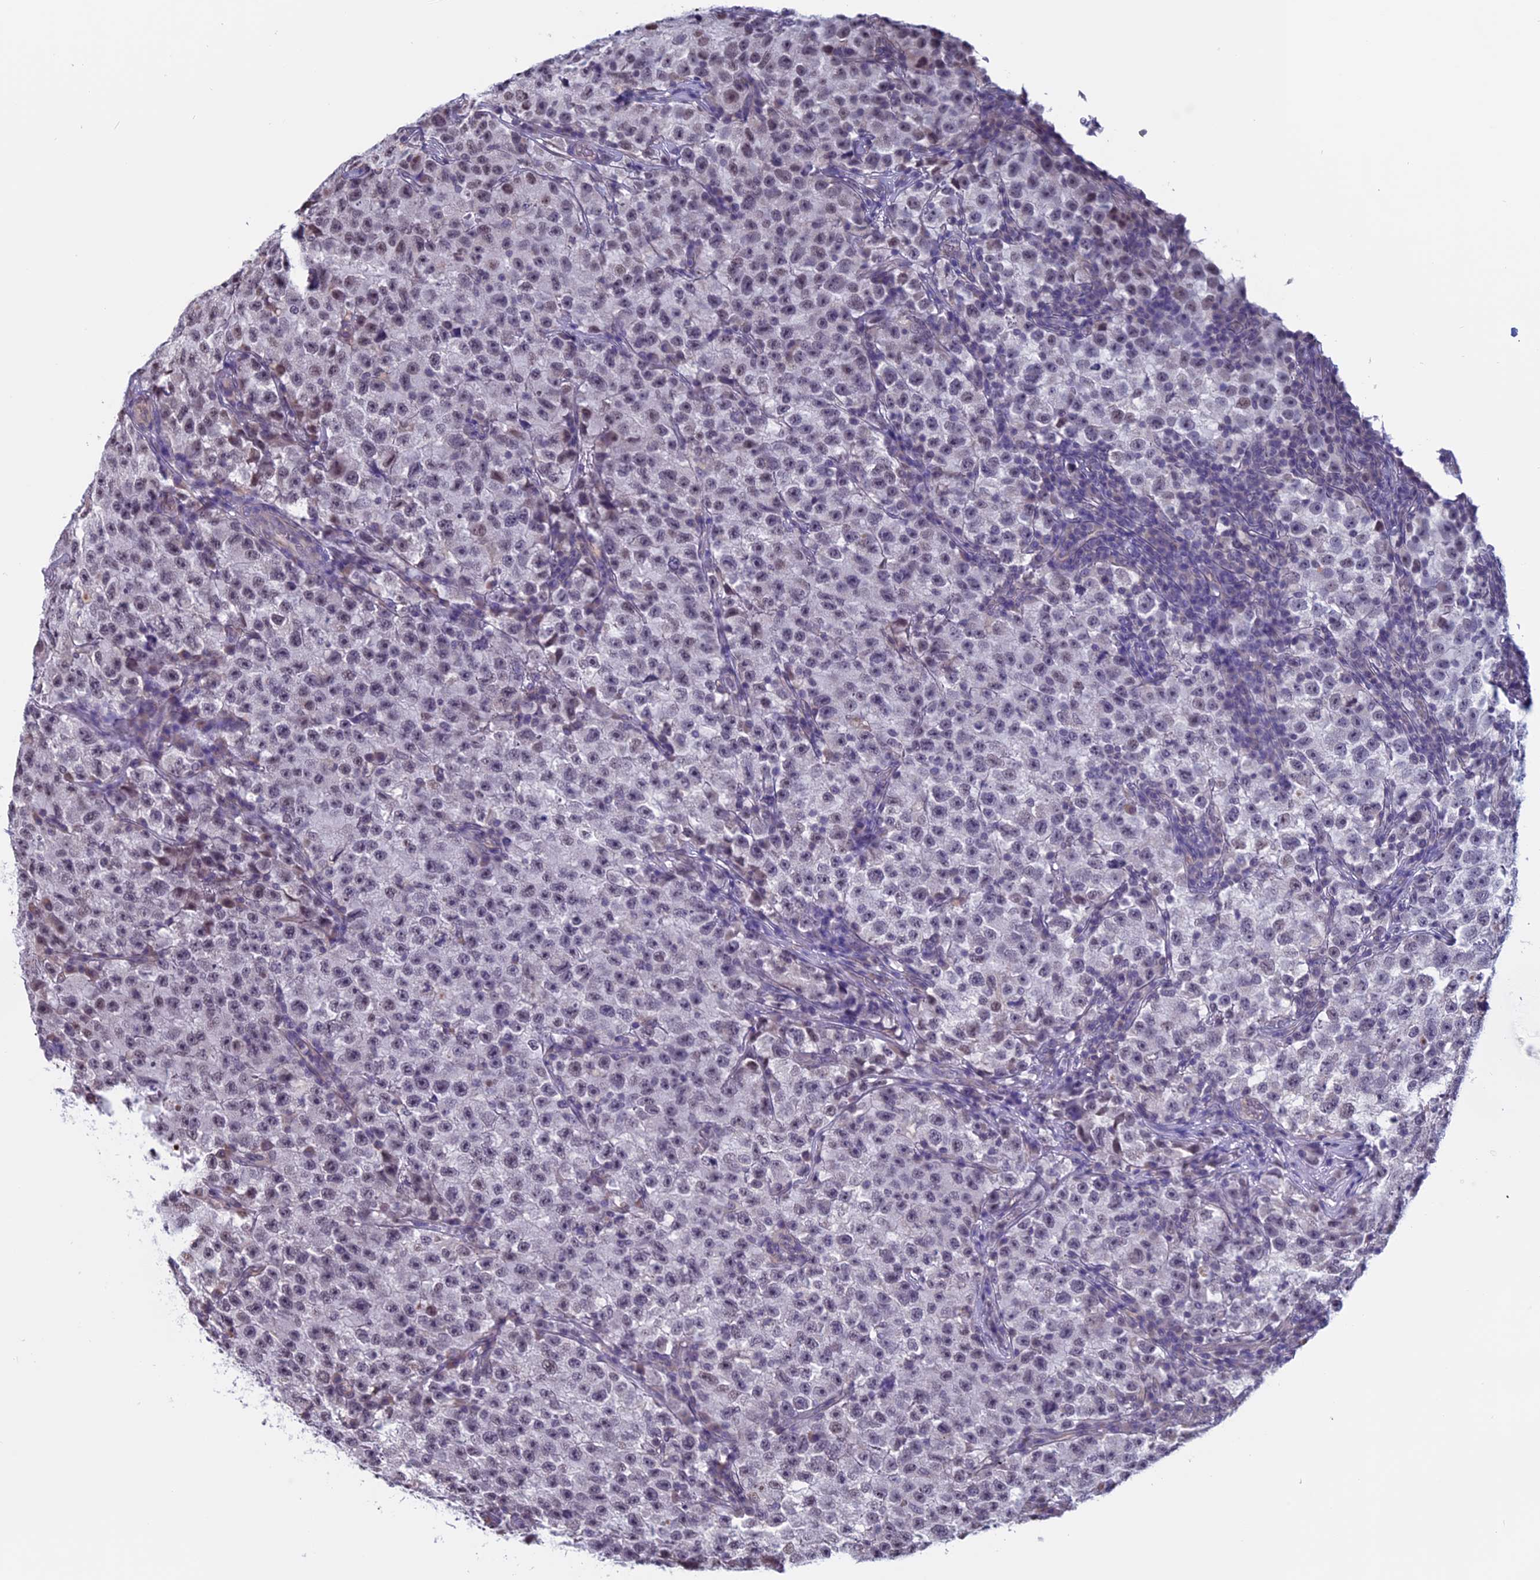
{"staining": {"intensity": "weak", "quantity": "<25%", "location": "nuclear"}, "tissue": "testis cancer", "cell_type": "Tumor cells", "image_type": "cancer", "snomed": [{"axis": "morphology", "description": "Seminoma, NOS"}, {"axis": "topography", "description": "Testis"}], "caption": "Micrograph shows no protein expression in tumor cells of testis seminoma tissue.", "gene": "SLC1A6", "patient": {"sex": "male", "age": 22}}